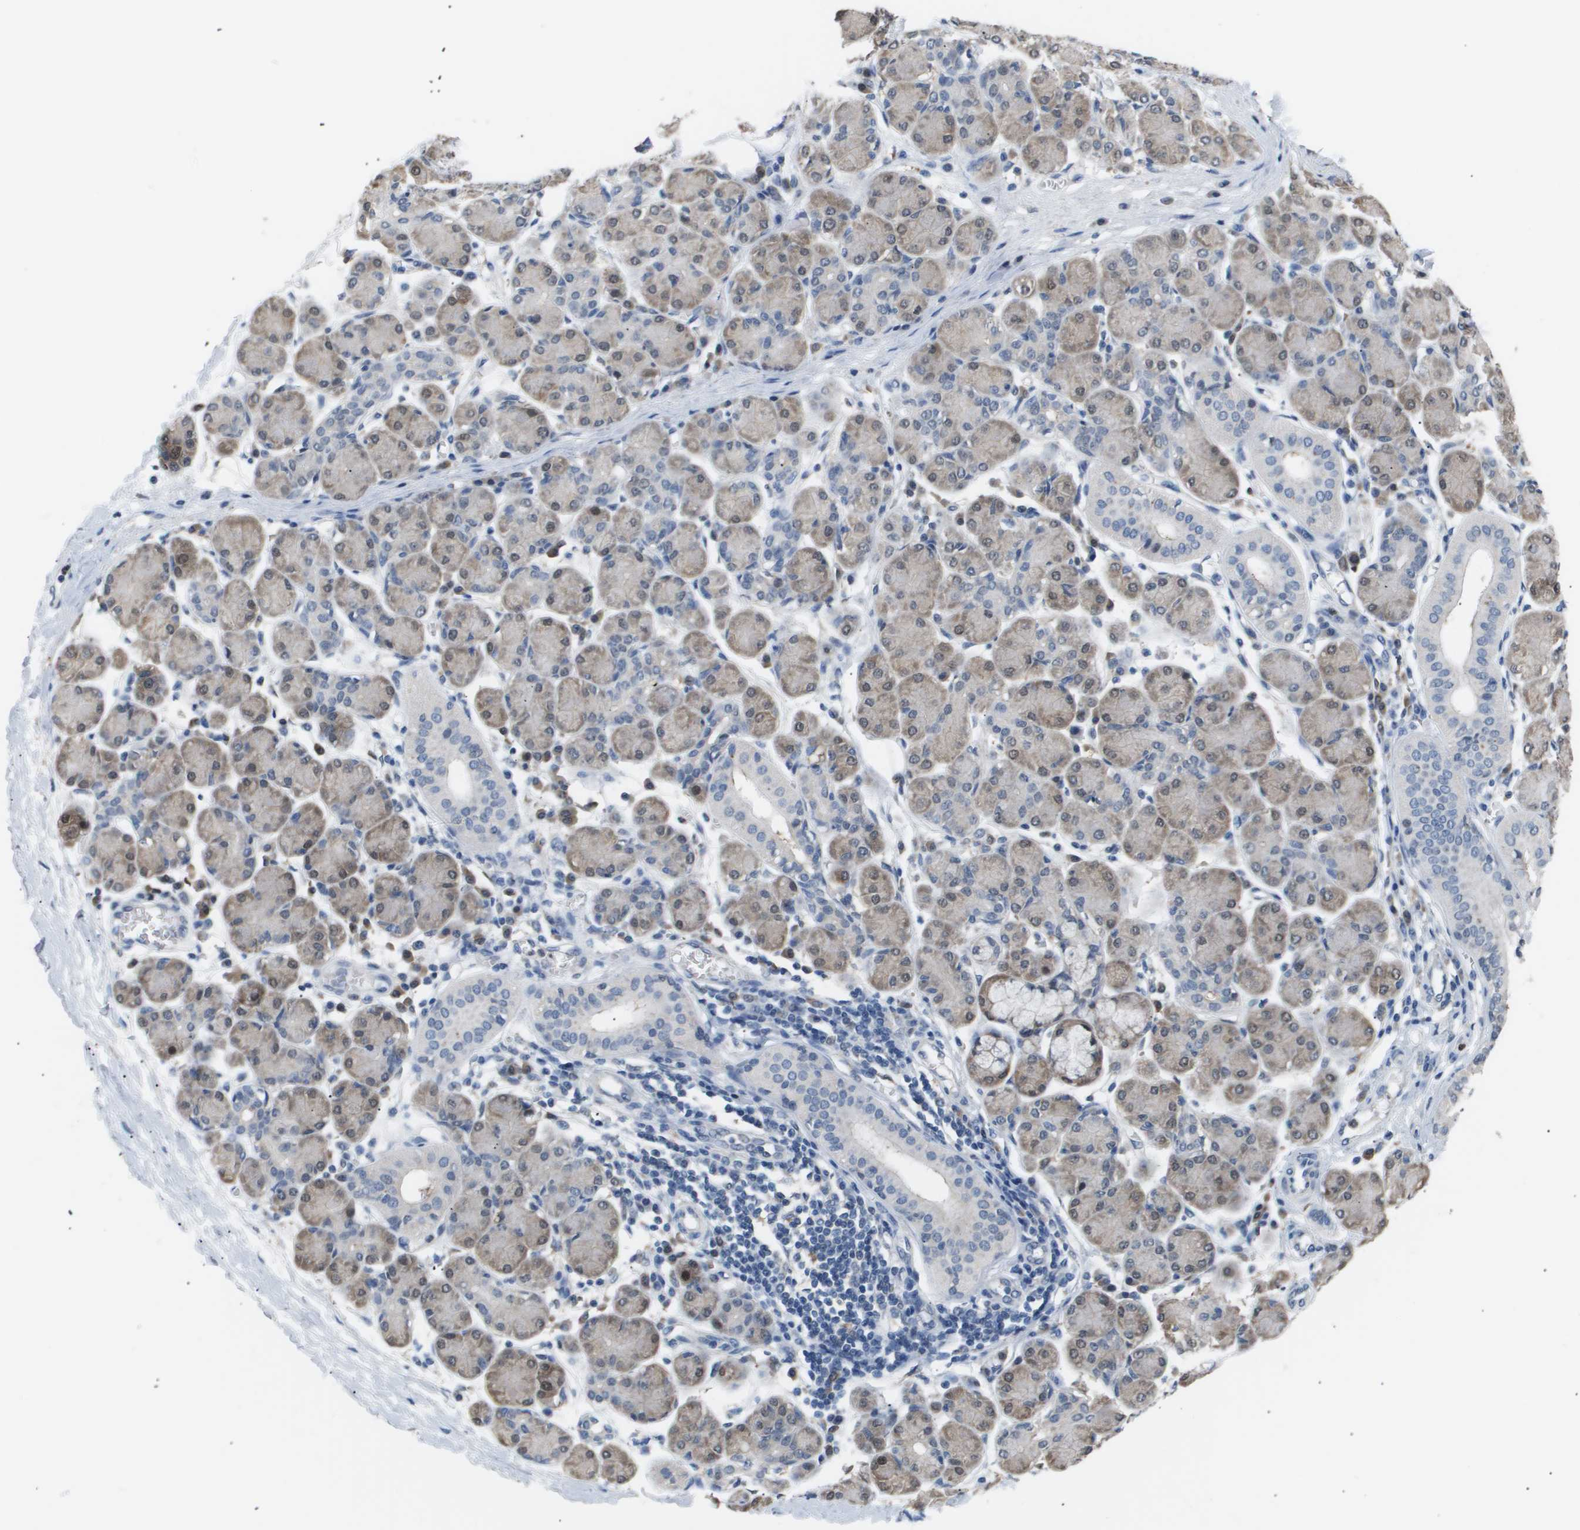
{"staining": {"intensity": "moderate", "quantity": "<25%", "location": "cytoplasmic/membranous,nuclear"}, "tissue": "salivary gland", "cell_type": "Glandular cells", "image_type": "normal", "snomed": [{"axis": "morphology", "description": "Normal tissue, NOS"}, {"axis": "morphology", "description": "Inflammation, NOS"}, {"axis": "topography", "description": "Lymph node"}, {"axis": "topography", "description": "Salivary gland"}], "caption": "High-power microscopy captured an IHC micrograph of unremarkable salivary gland, revealing moderate cytoplasmic/membranous,nuclear positivity in approximately <25% of glandular cells. (Stains: DAB in brown, nuclei in blue, Microscopy: brightfield microscopy at high magnification).", "gene": "AKR1A1", "patient": {"sex": "male", "age": 3}}